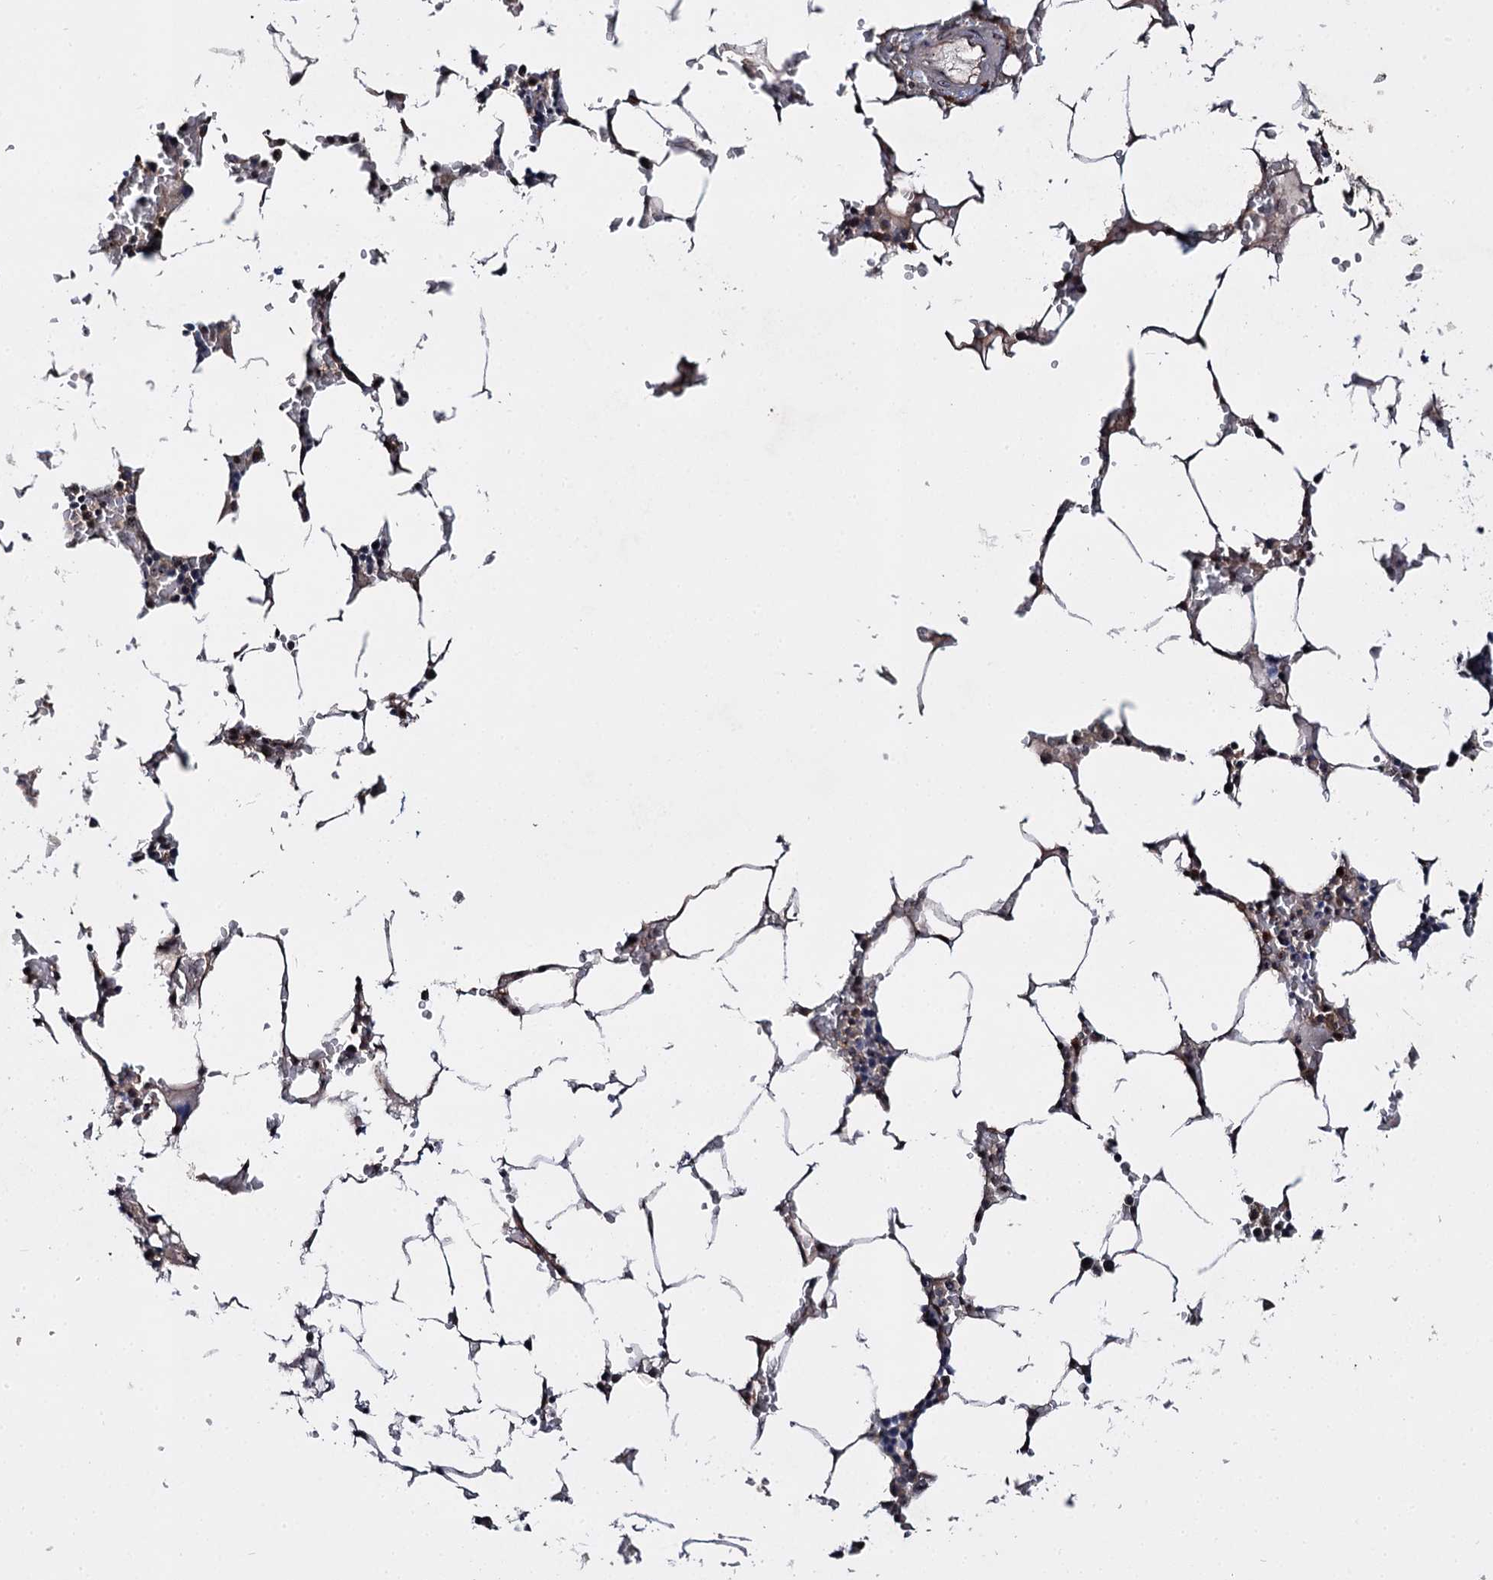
{"staining": {"intensity": "weak", "quantity": "25%-75%", "location": "cytoplasmic/membranous,nuclear"}, "tissue": "bone marrow", "cell_type": "Hematopoietic cells", "image_type": "normal", "snomed": [{"axis": "morphology", "description": "Normal tissue, NOS"}, {"axis": "topography", "description": "Bone marrow"}], "caption": "Human bone marrow stained with a brown dye reveals weak cytoplasmic/membranous,nuclear positive expression in about 25%-75% of hematopoietic cells.", "gene": "SUPT20H", "patient": {"sex": "male", "age": 70}}